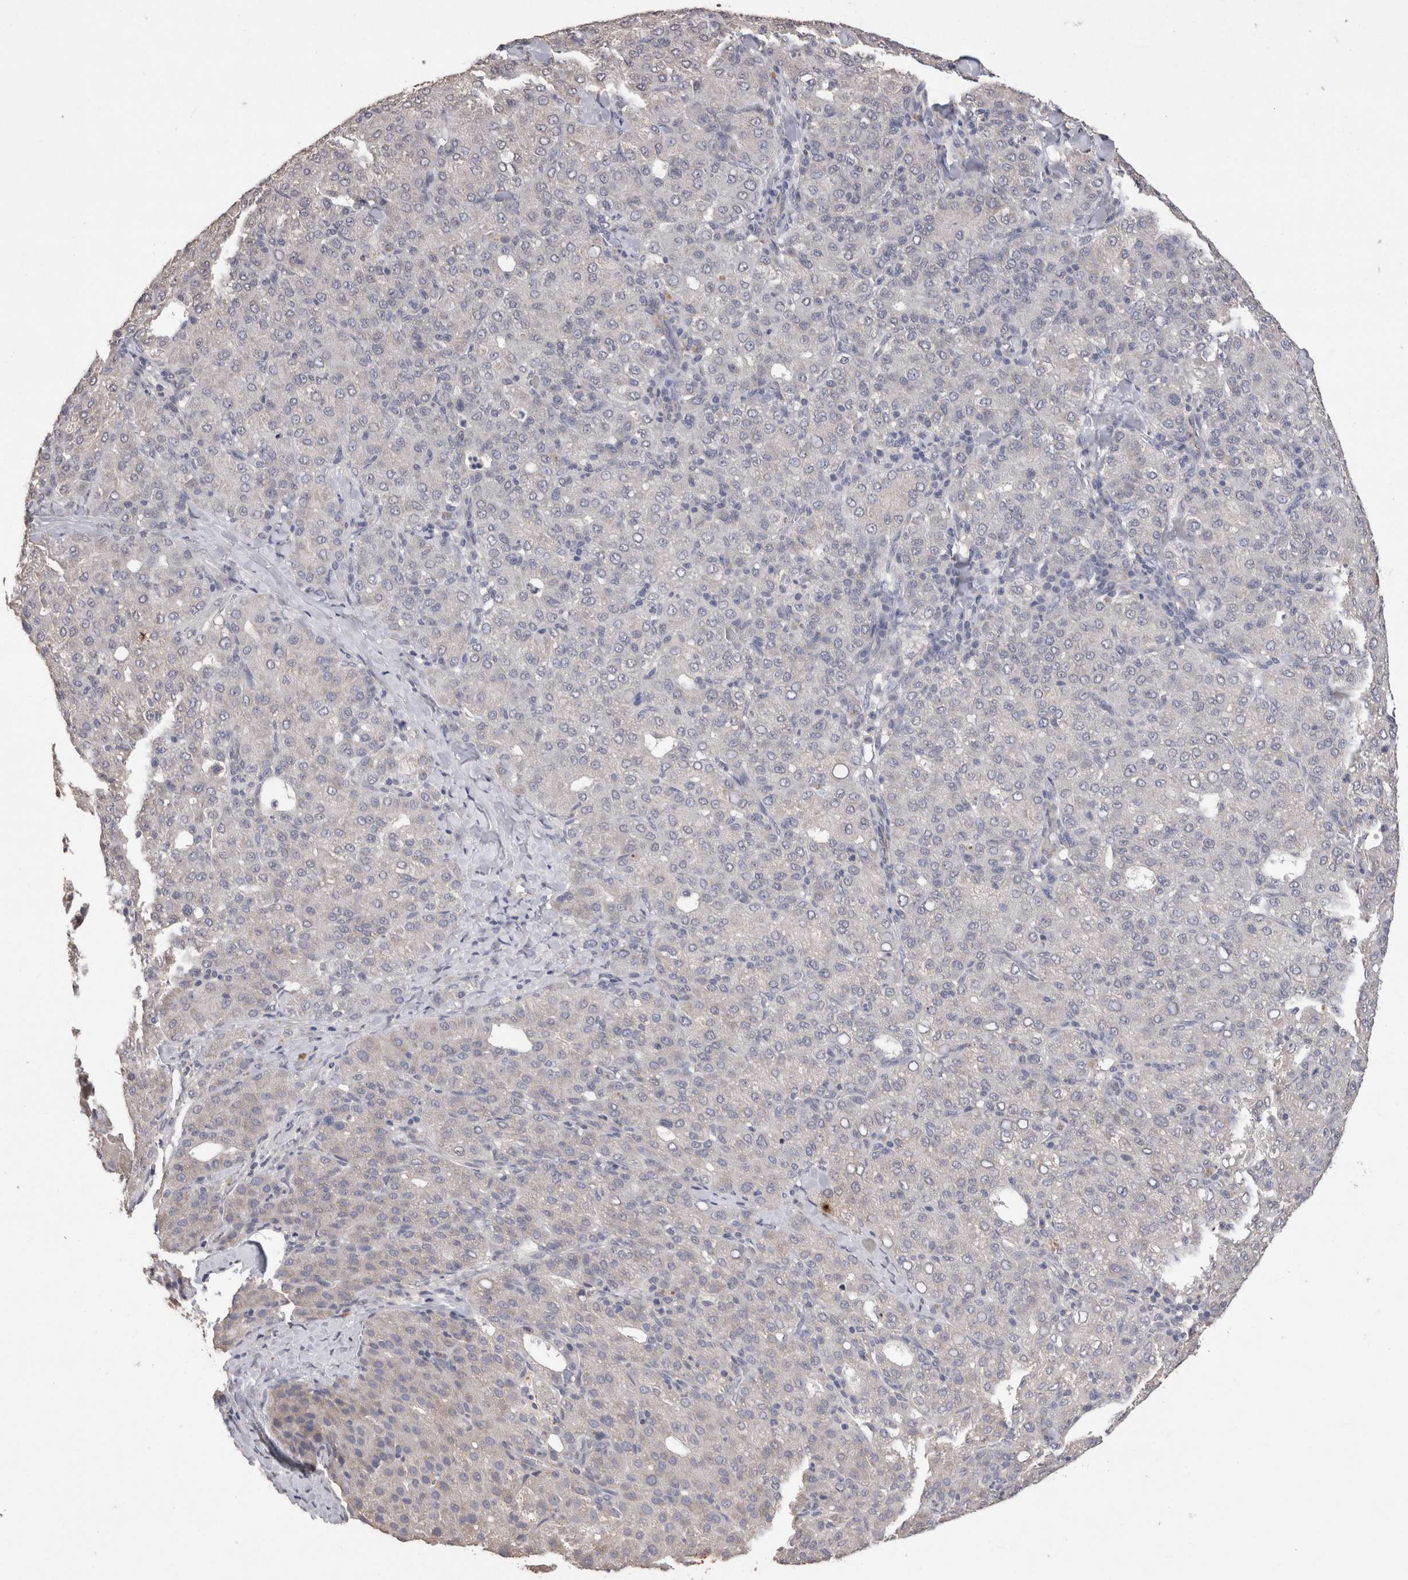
{"staining": {"intensity": "negative", "quantity": "none", "location": "none"}, "tissue": "liver cancer", "cell_type": "Tumor cells", "image_type": "cancer", "snomed": [{"axis": "morphology", "description": "Carcinoma, Hepatocellular, NOS"}, {"axis": "topography", "description": "Liver"}], "caption": "DAB immunohistochemical staining of hepatocellular carcinoma (liver) shows no significant expression in tumor cells.", "gene": "CDH6", "patient": {"sex": "male", "age": 65}}